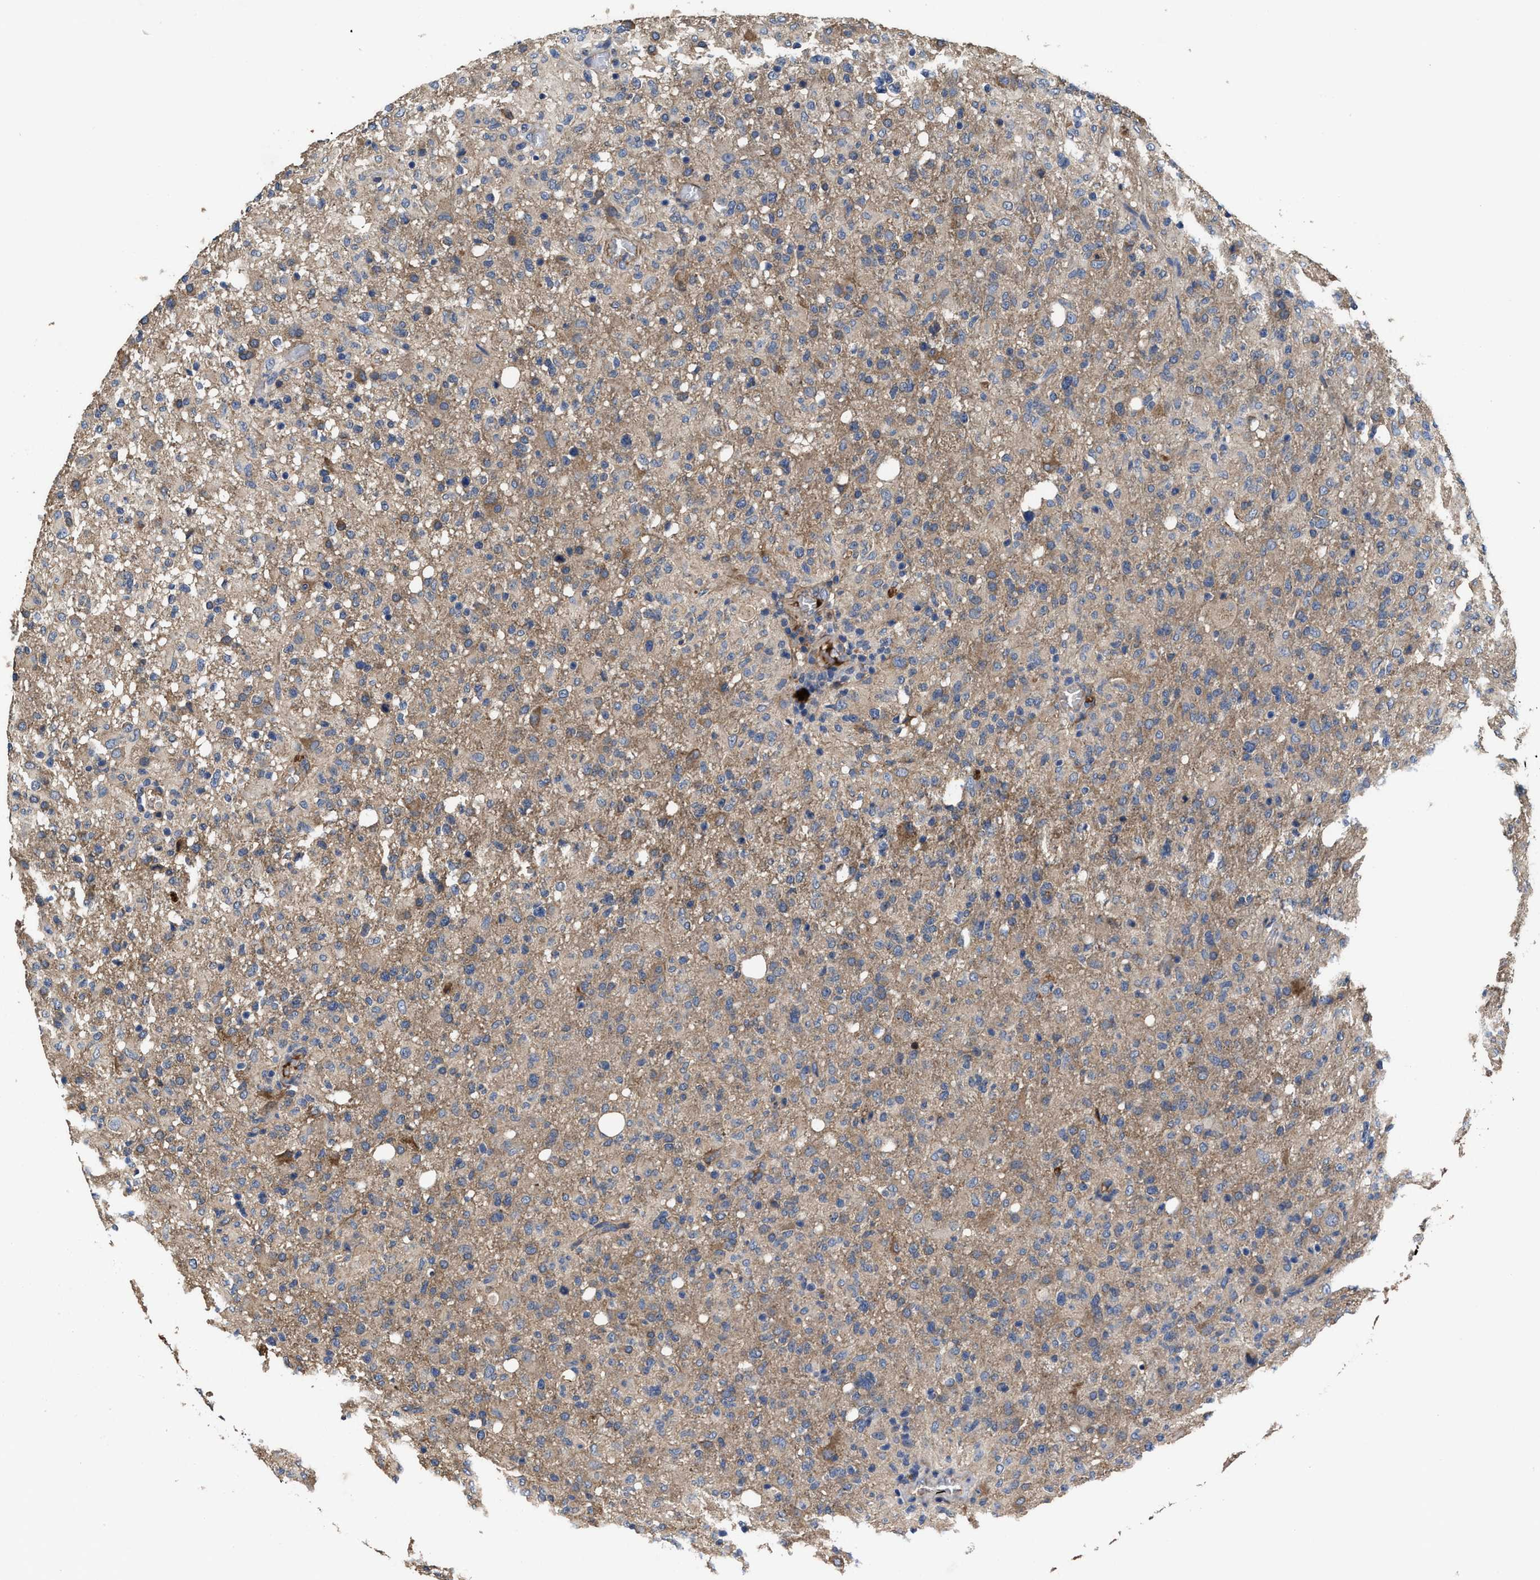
{"staining": {"intensity": "moderate", "quantity": "25%-75%", "location": "cytoplasmic/membranous"}, "tissue": "glioma", "cell_type": "Tumor cells", "image_type": "cancer", "snomed": [{"axis": "morphology", "description": "Glioma, malignant, High grade"}, {"axis": "topography", "description": "Brain"}], "caption": "DAB (3,3'-diaminobenzidine) immunohistochemical staining of malignant high-grade glioma reveals moderate cytoplasmic/membranous protein positivity in approximately 25%-75% of tumor cells.", "gene": "IDNK", "patient": {"sex": "female", "age": 57}}